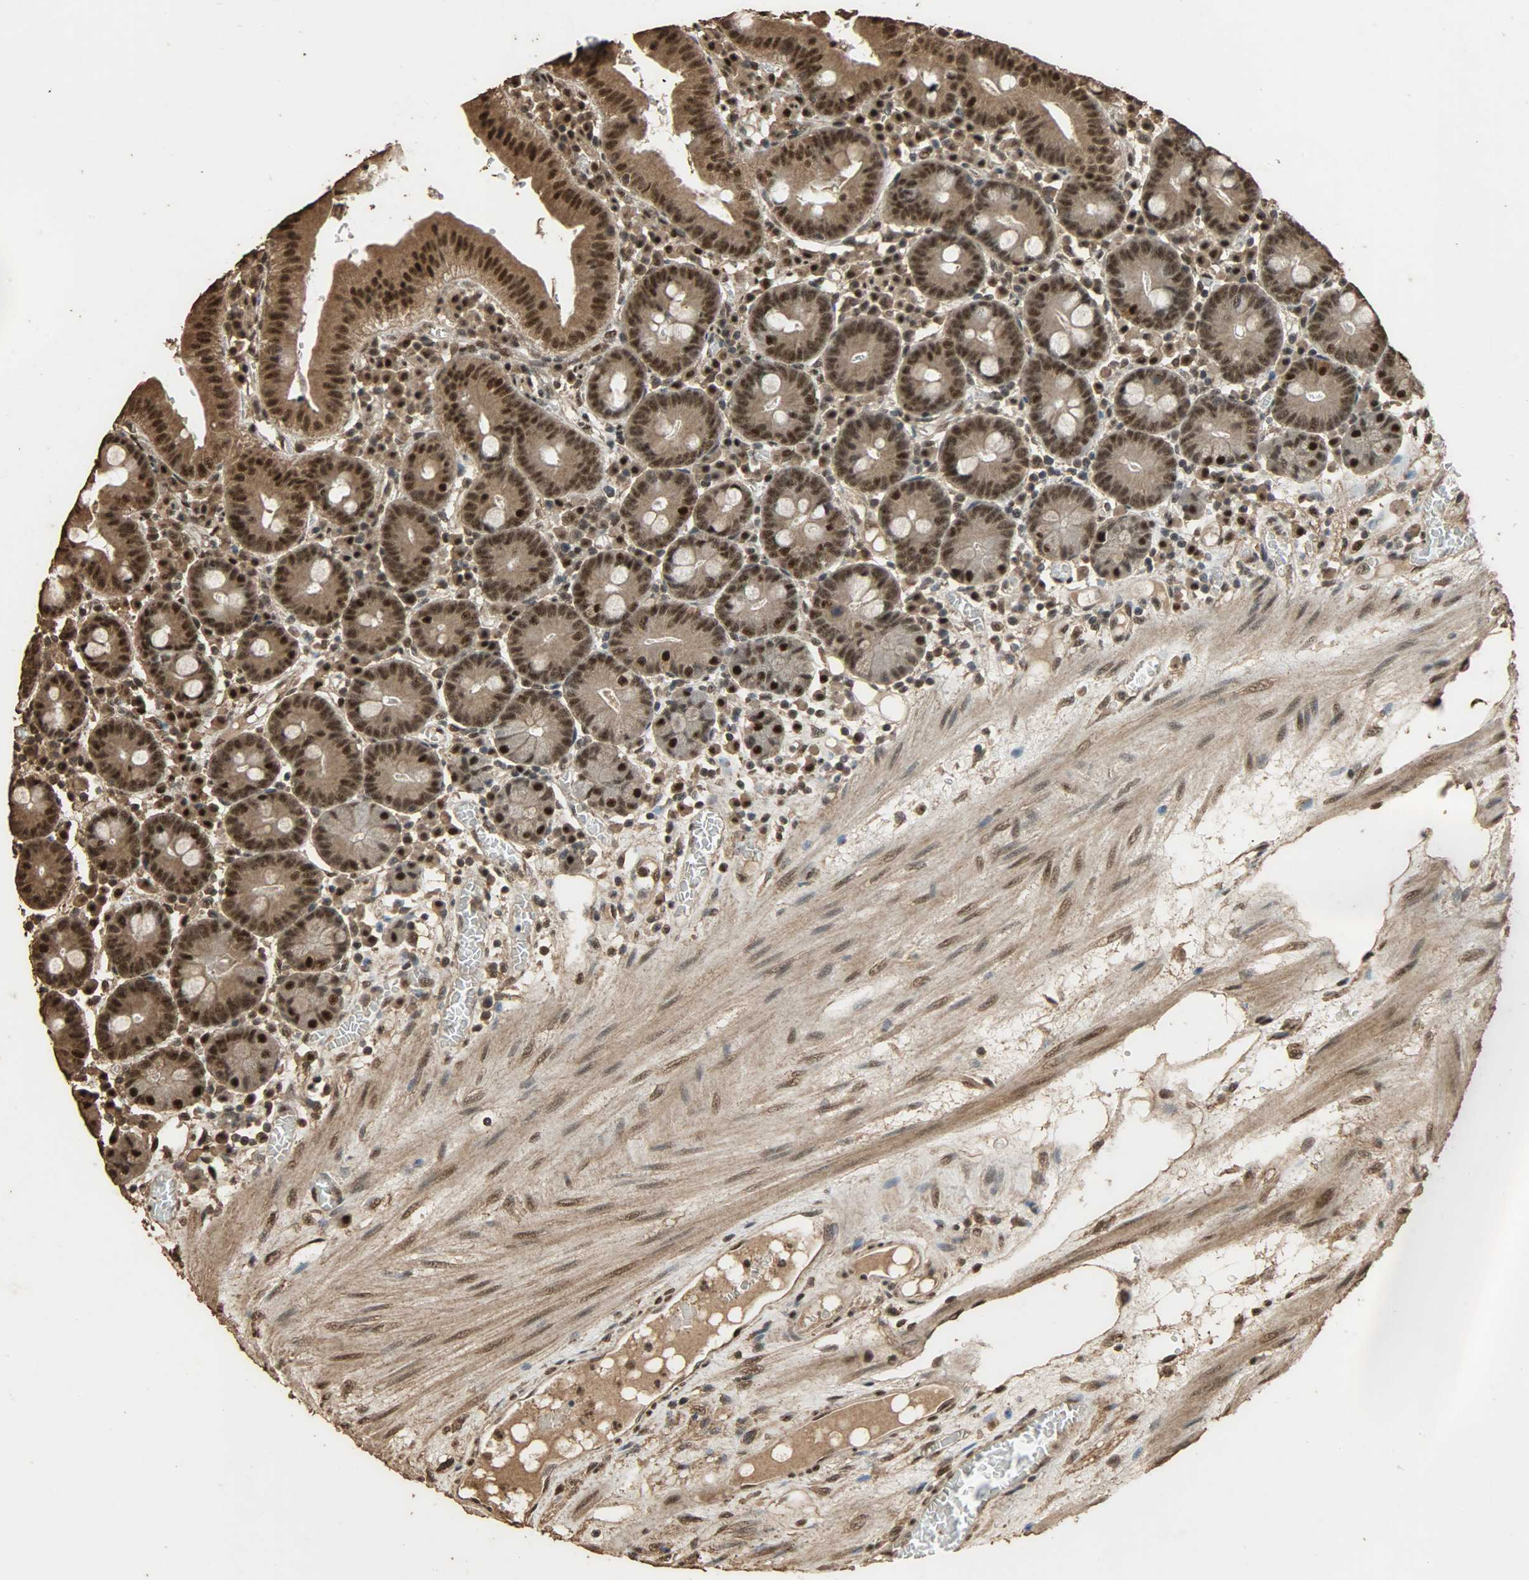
{"staining": {"intensity": "strong", "quantity": ">75%", "location": "cytoplasmic/membranous,nuclear"}, "tissue": "small intestine", "cell_type": "Glandular cells", "image_type": "normal", "snomed": [{"axis": "morphology", "description": "Normal tissue, NOS"}, {"axis": "topography", "description": "Small intestine"}], "caption": "Brown immunohistochemical staining in benign small intestine displays strong cytoplasmic/membranous,nuclear positivity in about >75% of glandular cells.", "gene": "CCNT2", "patient": {"sex": "male", "age": 71}}